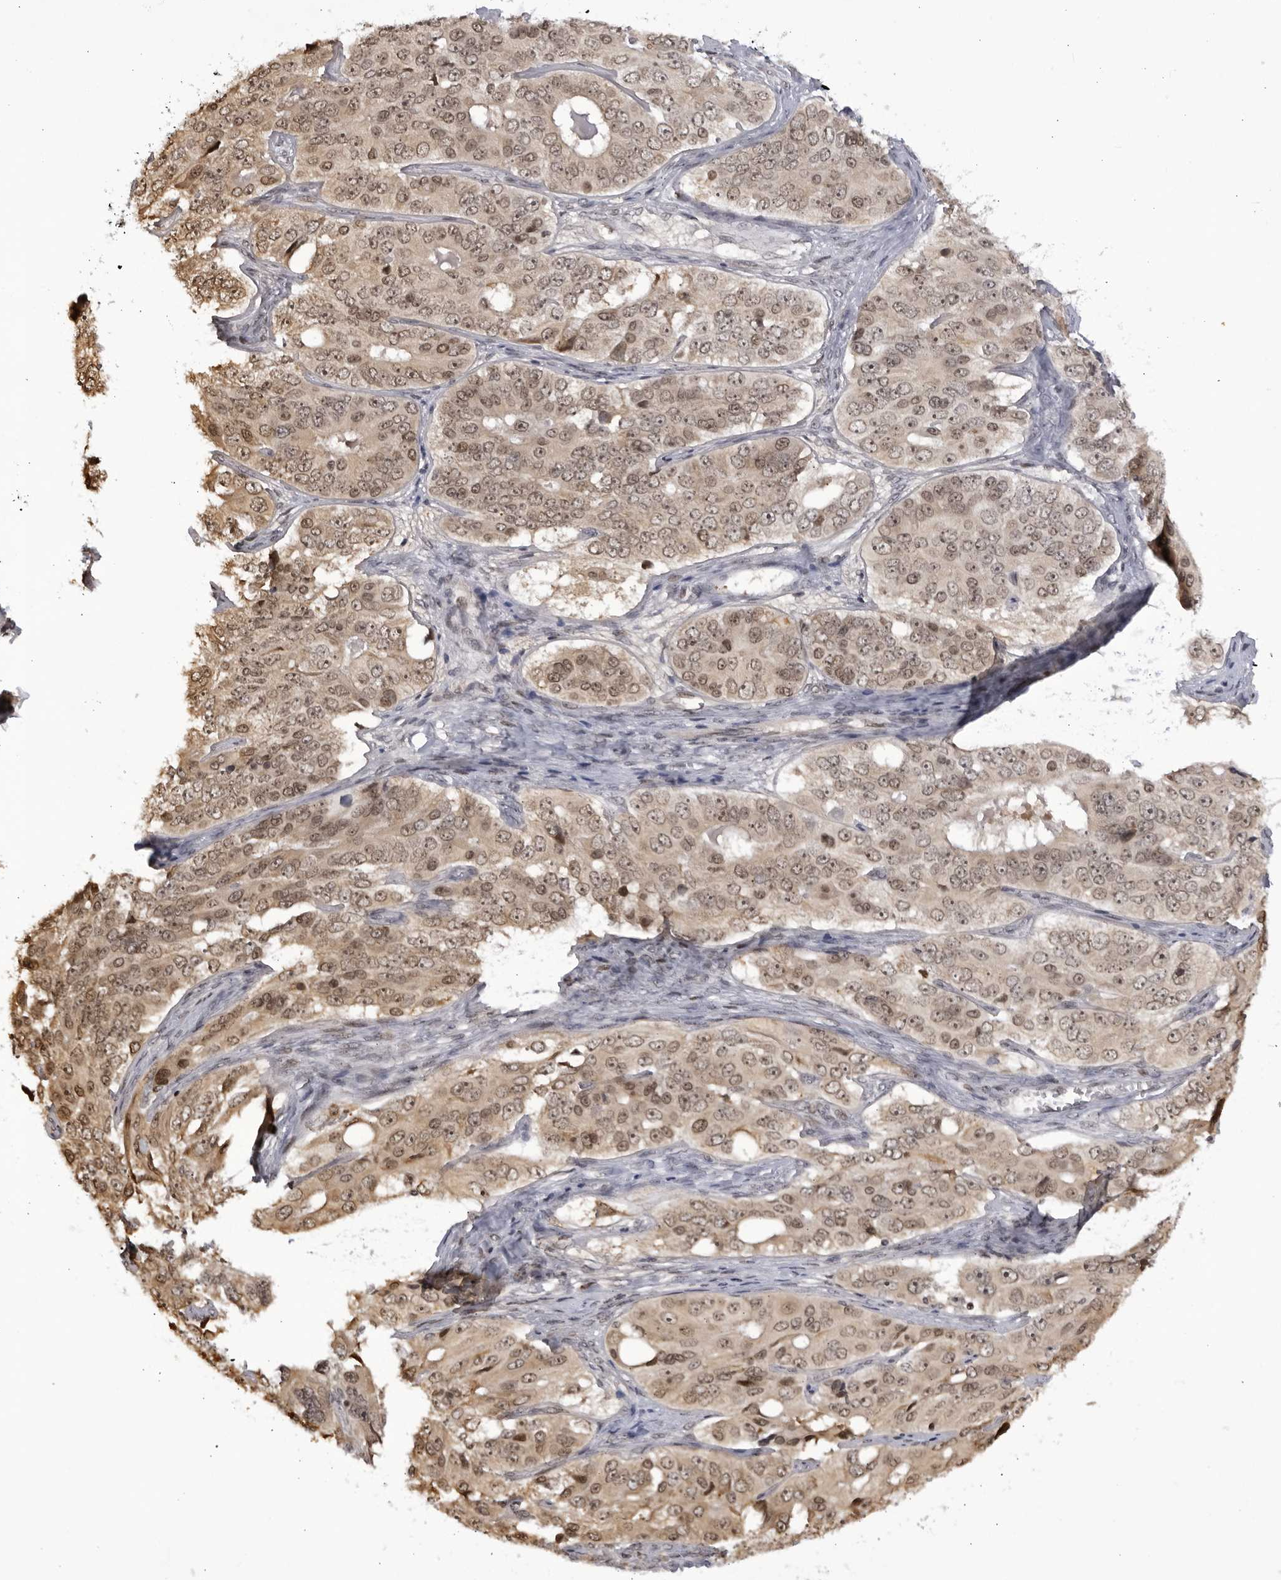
{"staining": {"intensity": "moderate", "quantity": ">75%", "location": "nuclear"}, "tissue": "ovarian cancer", "cell_type": "Tumor cells", "image_type": "cancer", "snomed": [{"axis": "morphology", "description": "Carcinoma, endometroid"}, {"axis": "topography", "description": "Ovary"}], "caption": "Protein staining by immunohistochemistry (IHC) demonstrates moderate nuclear expression in approximately >75% of tumor cells in ovarian cancer. The staining is performed using DAB (3,3'-diaminobenzidine) brown chromogen to label protein expression. The nuclei are counter-stained blue using hematoxylin.", "gene": "RASGEF1C", "patient": {"sex": "female", "age": 51}}